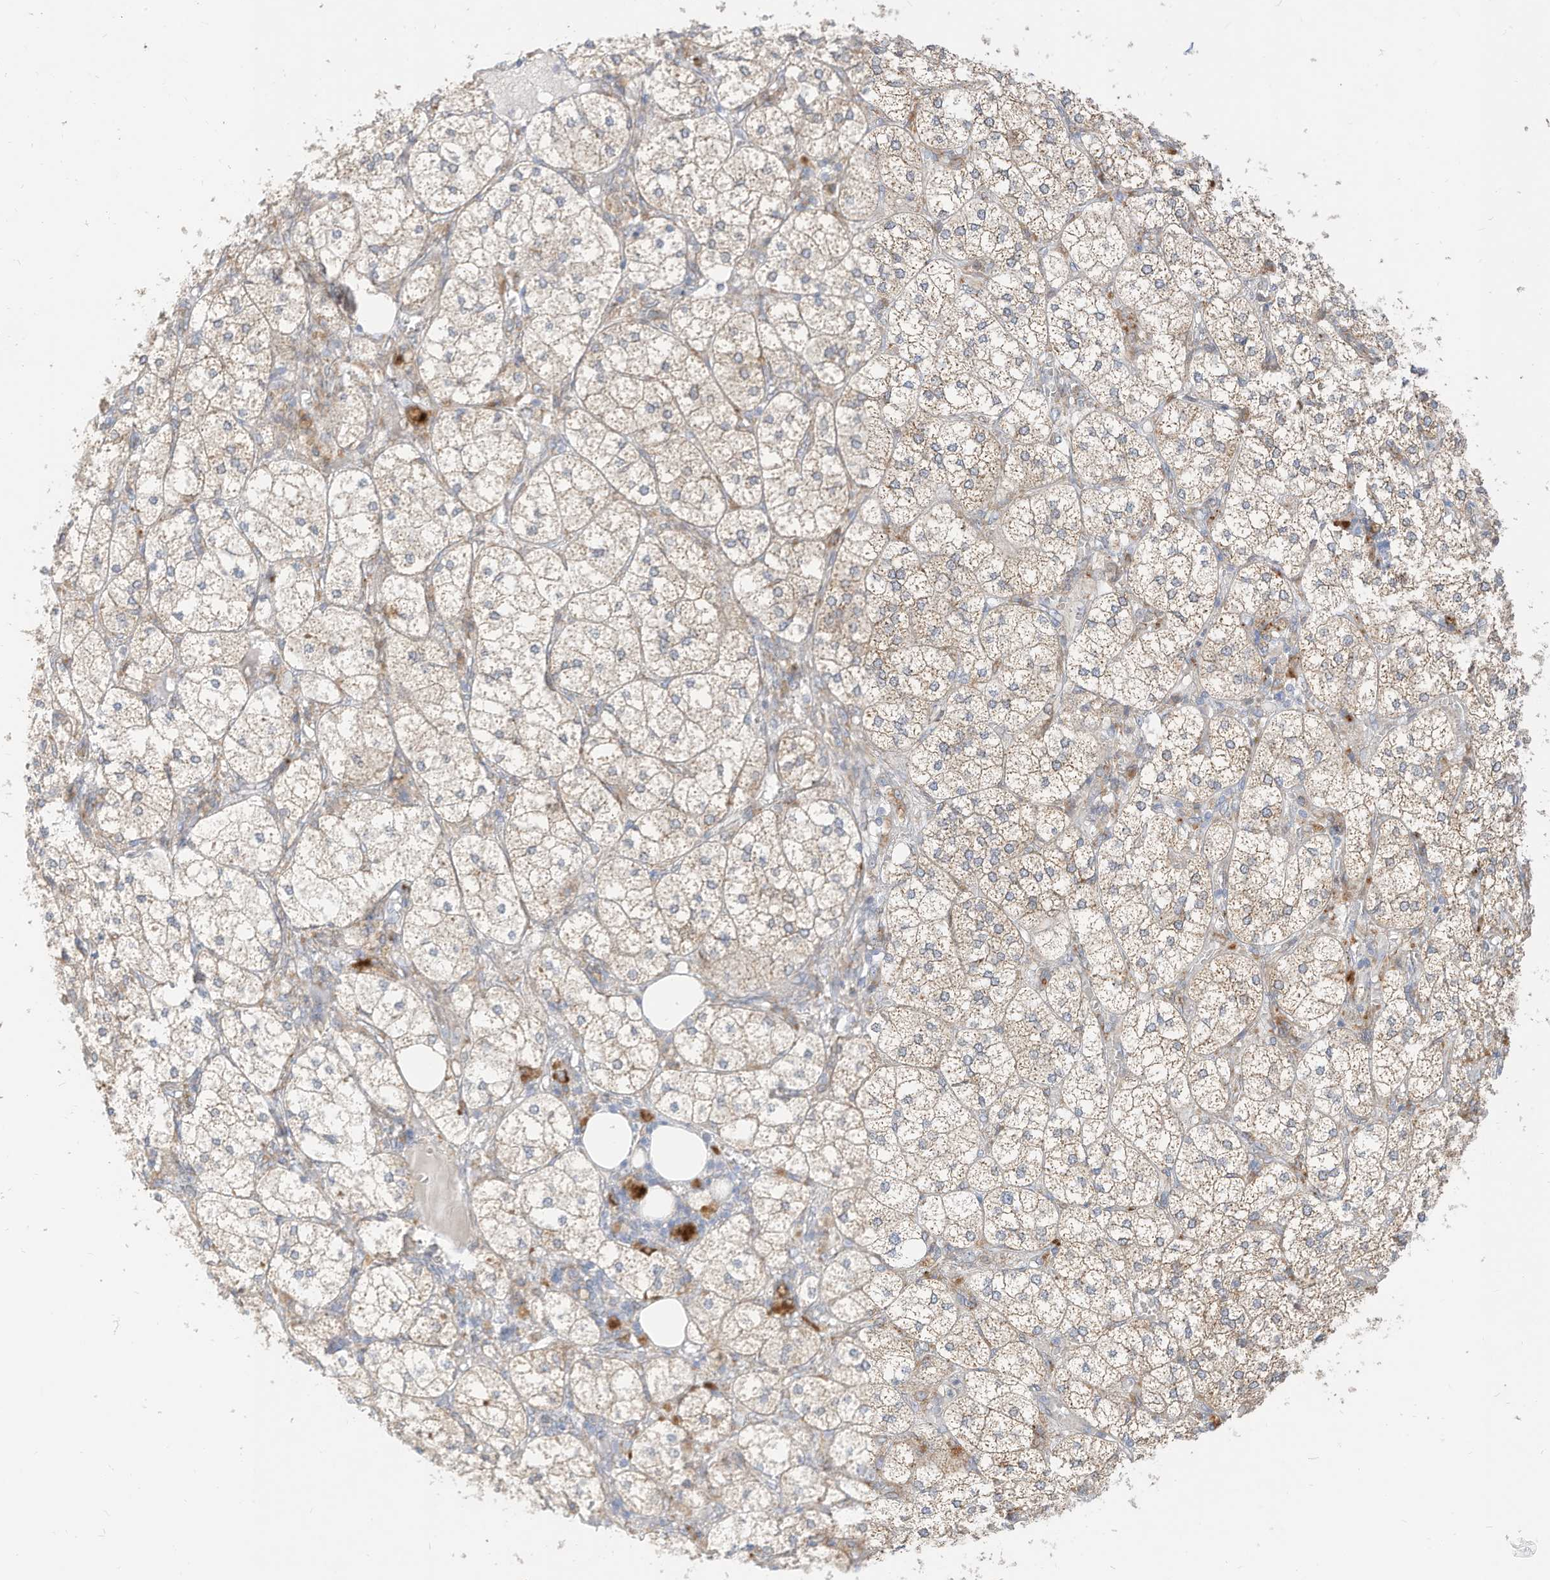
{"staining": {"intensity": "moderate", "quantity": "25%-75%", "location": "cytoplasmic/membranous"}, "tissue": "adrenal gland", "cell_type": "Glandular cells", "image_type": "normal", "snomed": [{"axis": "morphology", "description": "Normal tissue, NOS"}, {"axis": "topography", "description": "Adrenal gland"}], "caption": "Immunohistochemistry micrograph of benign adrenal gland: adrenal gland stained using immunohistochemistry displays medium levels of moderate protein expression localized specifically in the cytoplasmic/membranous of glandular cells, appearing as a cytoplasmic/membranous brown color.", "gene": "STT3A", "patient": {"sex": "female", "age": 61}}